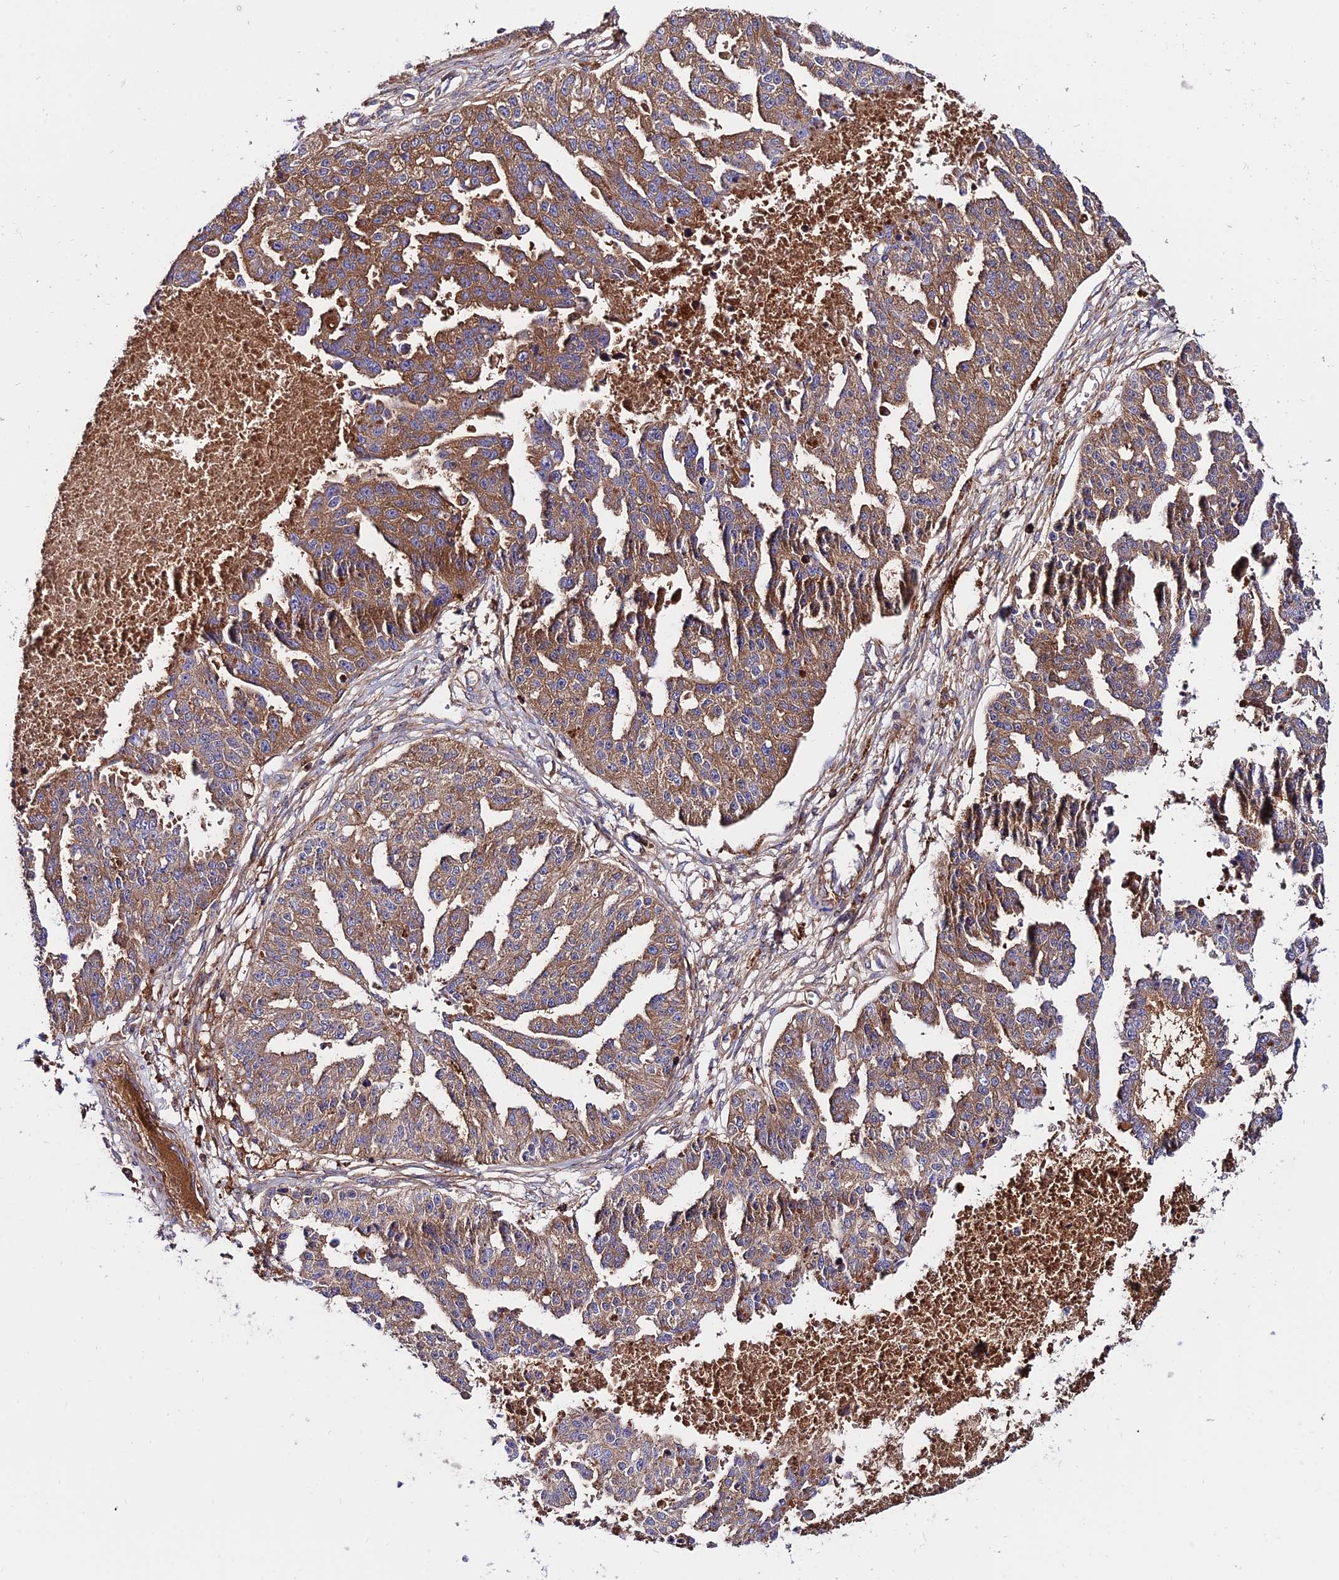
{"staining": {"intensity": "moderate", "quantity": ">75%", "location": "cytoplasmic/membranous"}, "tissue": "ovarian cancer", "cell_type": "Tumor cells", "image_type": "cancer", "snomed": [{"axis": "morphology", "description": "Cystadenocarcinoma, serous, NOS"}, {"axis": "topography", "description": "Ovary"}], "caption": "The immunohistochemical stain shows moderate cytoplasmic/membranous positivity in tumor cells of ovarian cancer tissue.", "gene": "PYM1", "patient": {"sex": "female", "age": 58}}